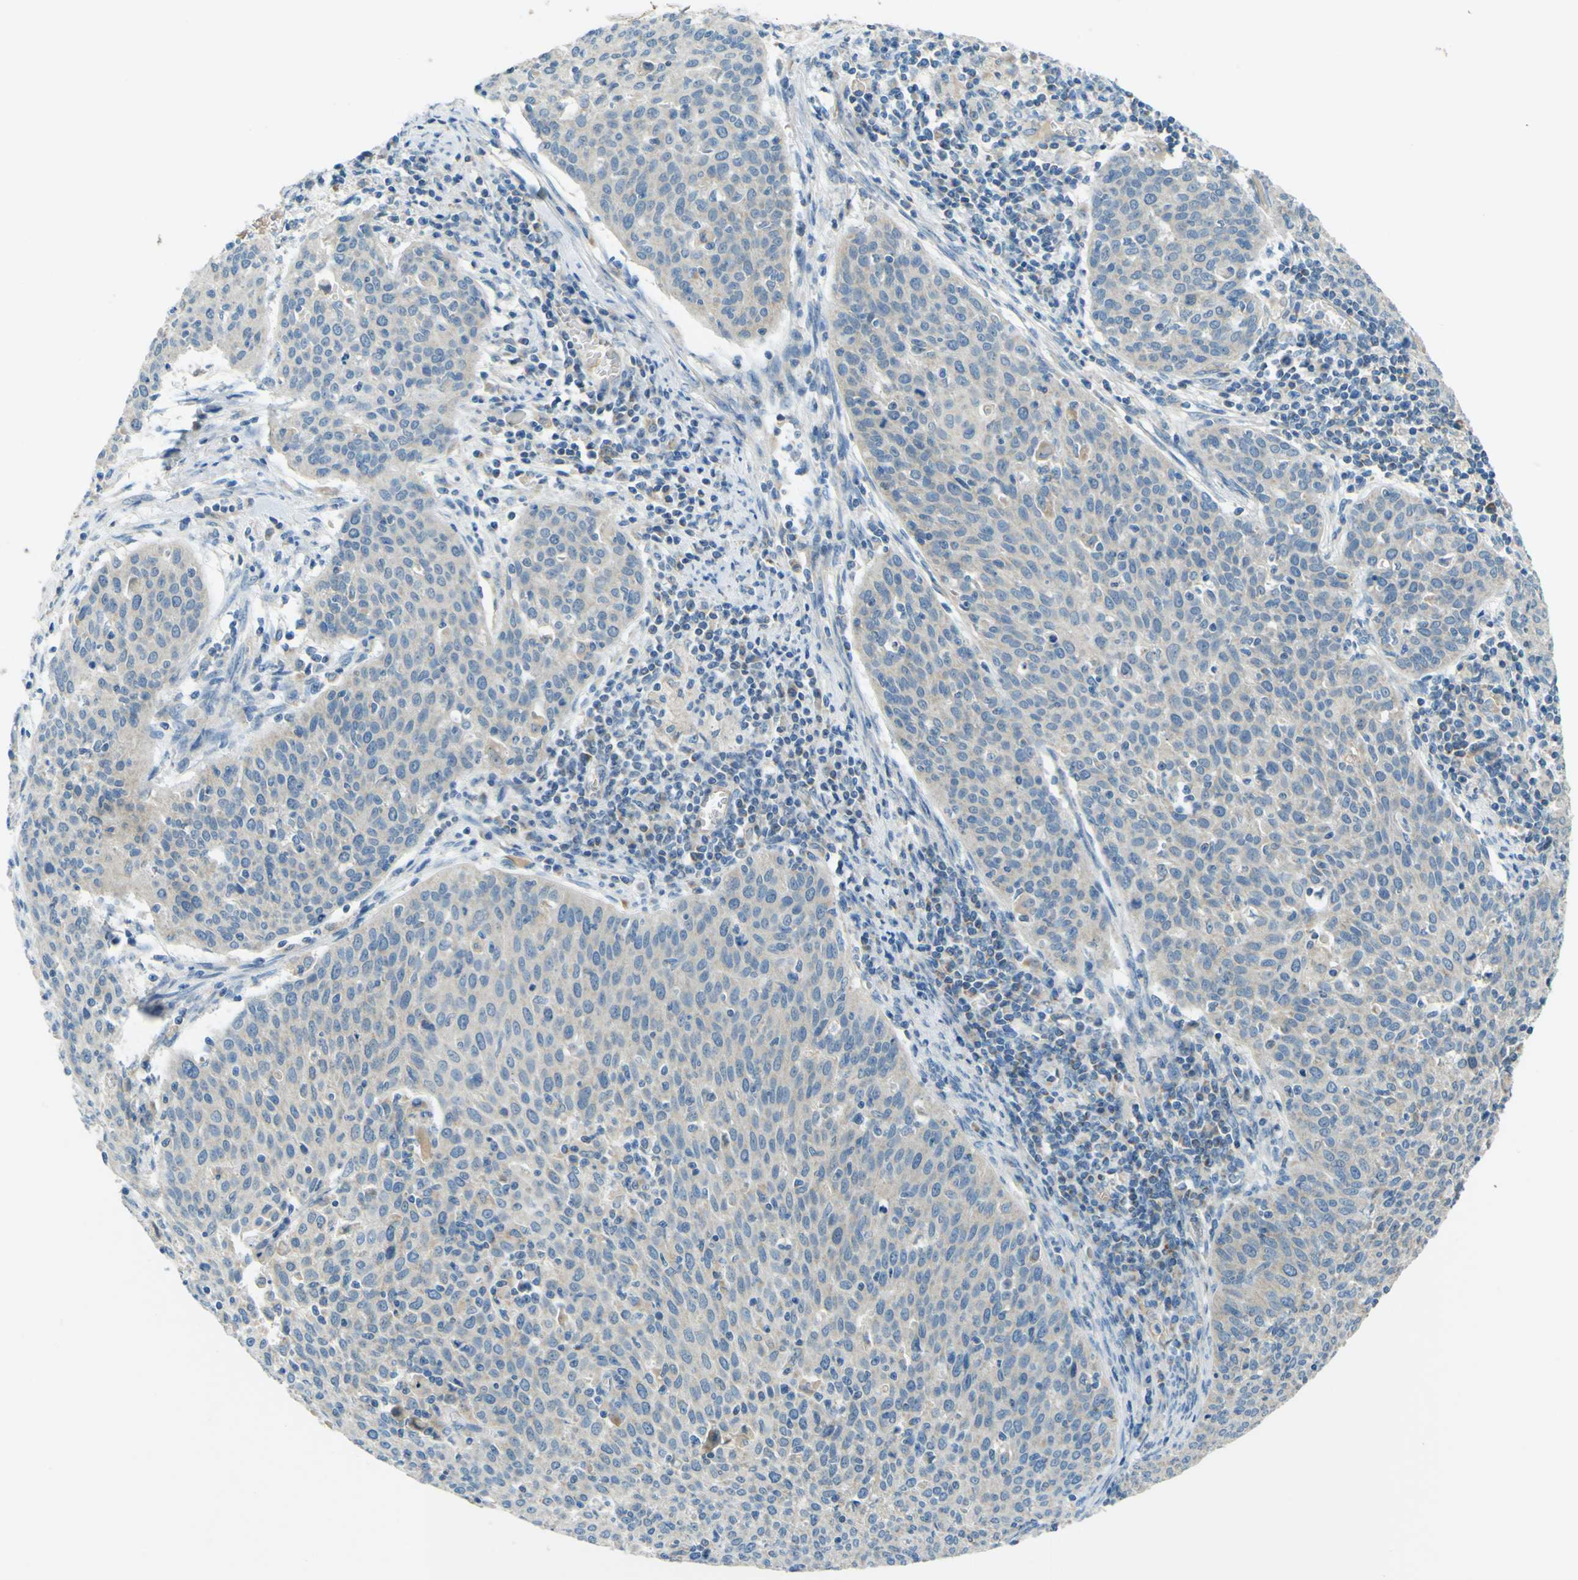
{"staining": {"intensity": "negative", "quantity": "none", "location": "none"}, "tissue": "cervical cancer", "cell_type": "Tumor cells", "image_type": "cancer", "snomed": [{"axis": "morphology", "description": "Squamous cell carcinoma, NOS"}, {"axis": "topography", "description": "Cervix"}], "caption": "Immunohistochemistry (IHC) histopathology image of neoplastic tissue: human cervical squamous cell carcinoma stained with DAB (3,3'-diaminobenzidine) displays no significant protein staining in tumor cells. The staining was performed using DAB to visualize the protein expression in brown, while the nuclei were stained in blue with hematoxylin (Magnification: 20x).", "gene": "FKTN", "patient": {"sex": "female", "age": 38}}